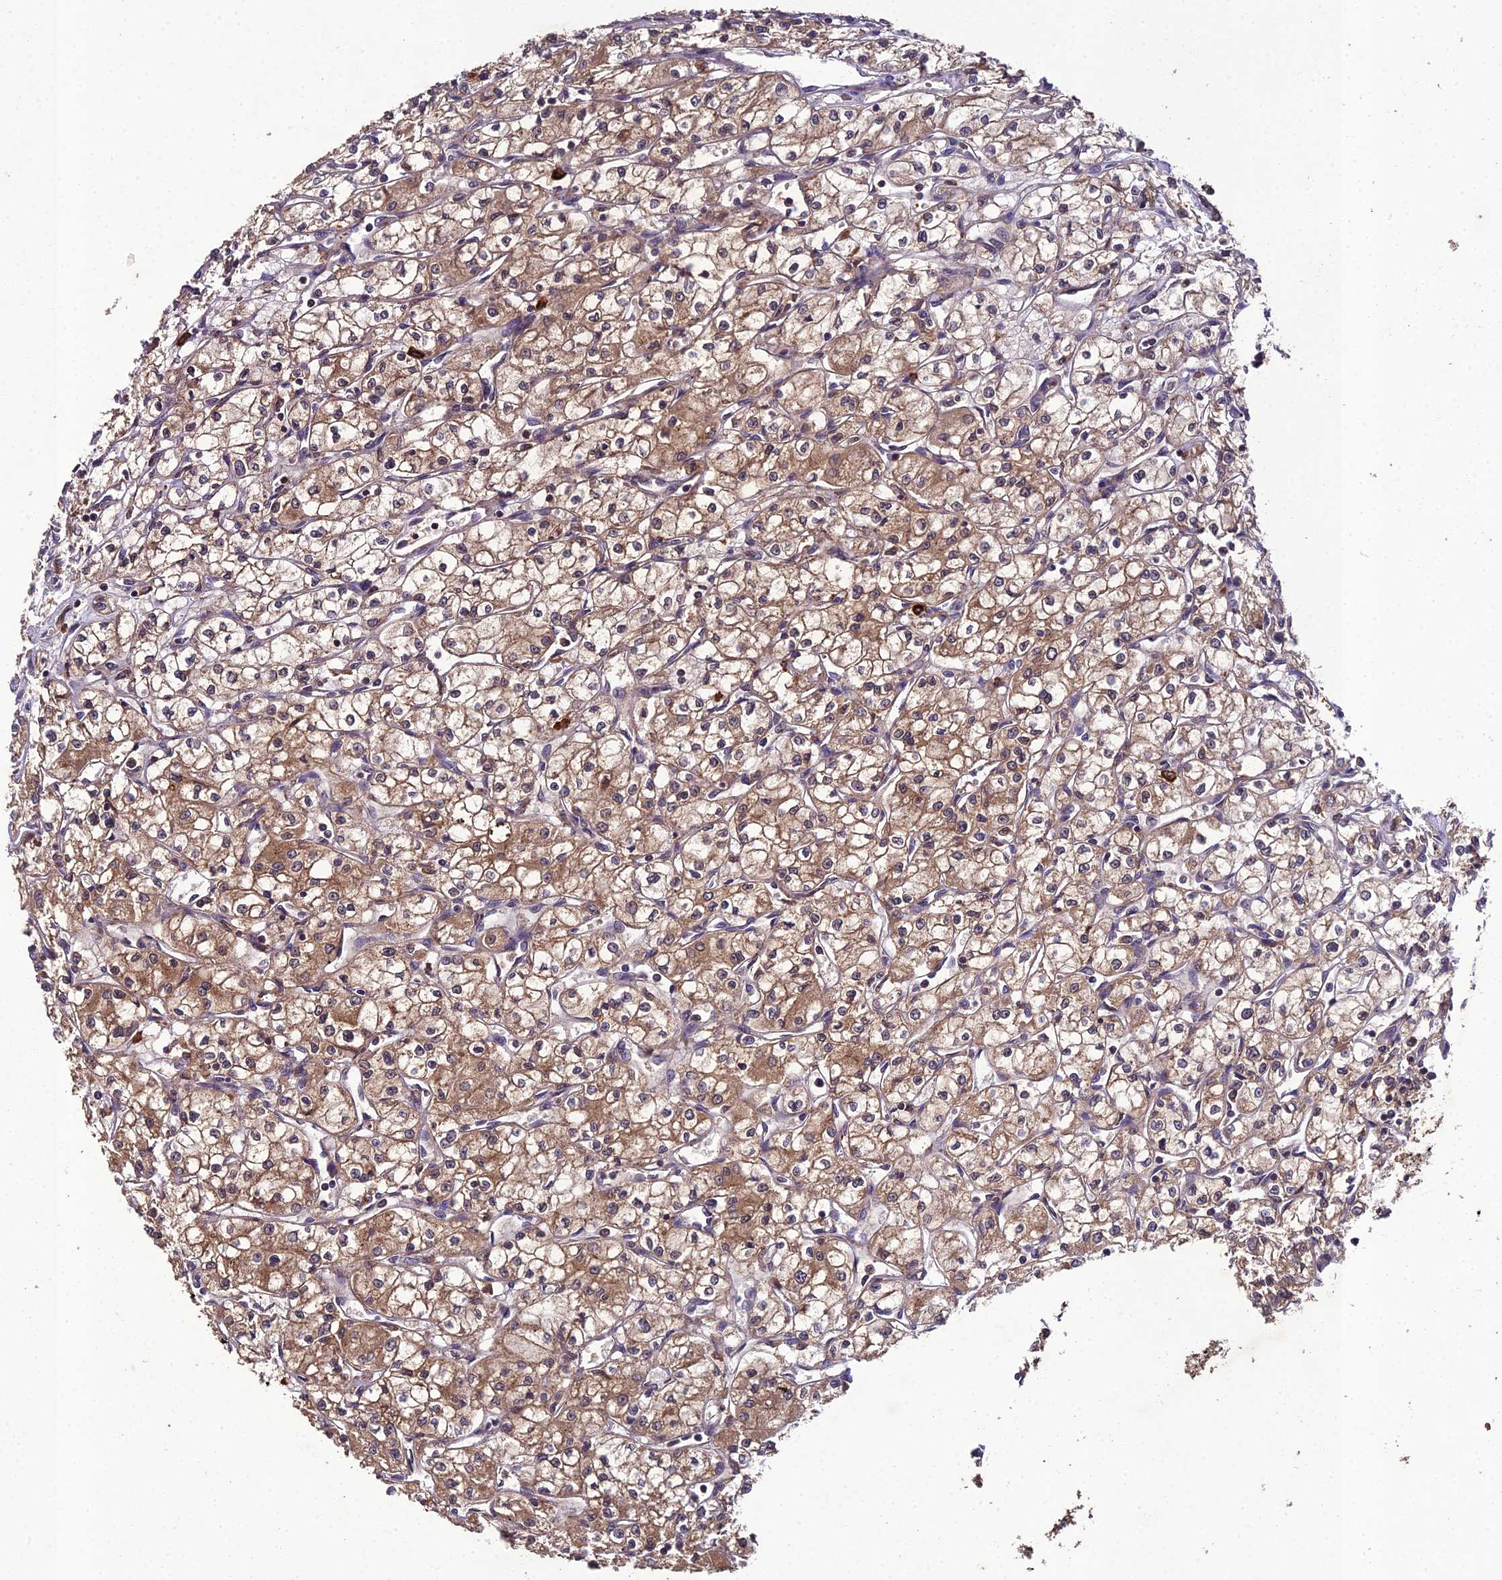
{"staining": {"intensity": "moderate", "quantity": ">75%", "location": "cytoplasmic/membranous"}, "tissue": "renal cancer", "cell_type": "Tumor cells", "image_type": "cancer", "snomed": [{"axis": "morphology", "description": "Adenocarcinoma, NOS"}, {"axis": "topography", "description": "Kidney"}], "caption": "A histopathology image of renal cancer stained for a protein exhibits moderate cytoplasmic/membranous brown staining in tumor cells. Nuclei are stained in blue.", "gene": "TMEM258", "patient": {"sex": "male", "age": 59}}